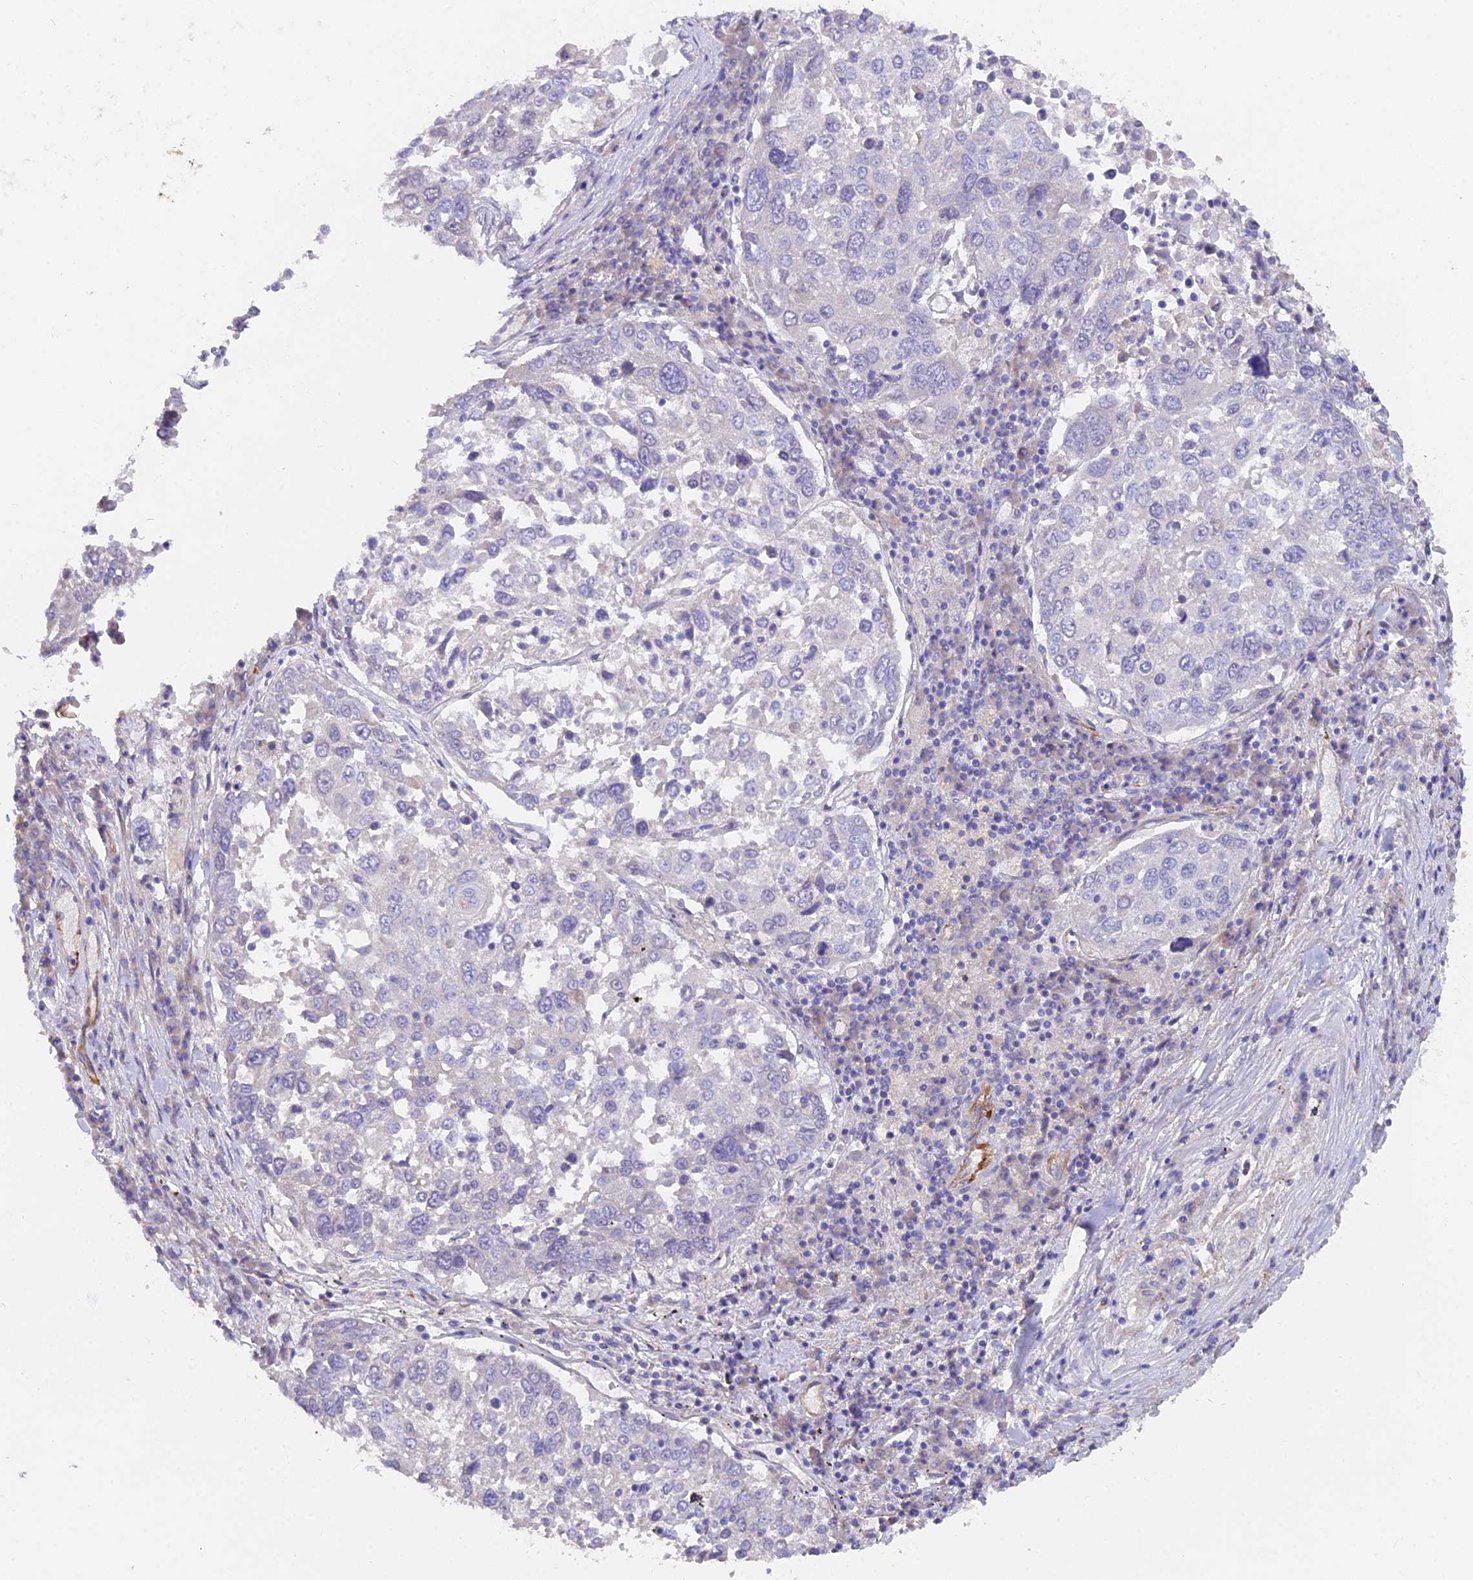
{"staining": {"intensity": "negative", "quantity": "none", "location": "none"}, "tissue": "lung cancer", "cell_type": "Tumor cells", "image_type": "cancer", "snomed": [{"axis": "morphology", "description": "Squamous cell carcinoma, NOS"}, {"axis": "topography", "description": "Lung"}], "caption": "The image reveals no significant staining in tumor cells of lung cancer. (DAB immunohistochemistry, high magnification).", "gene": "FAM168B", "patient": {"sex": "male", "age": 65}}